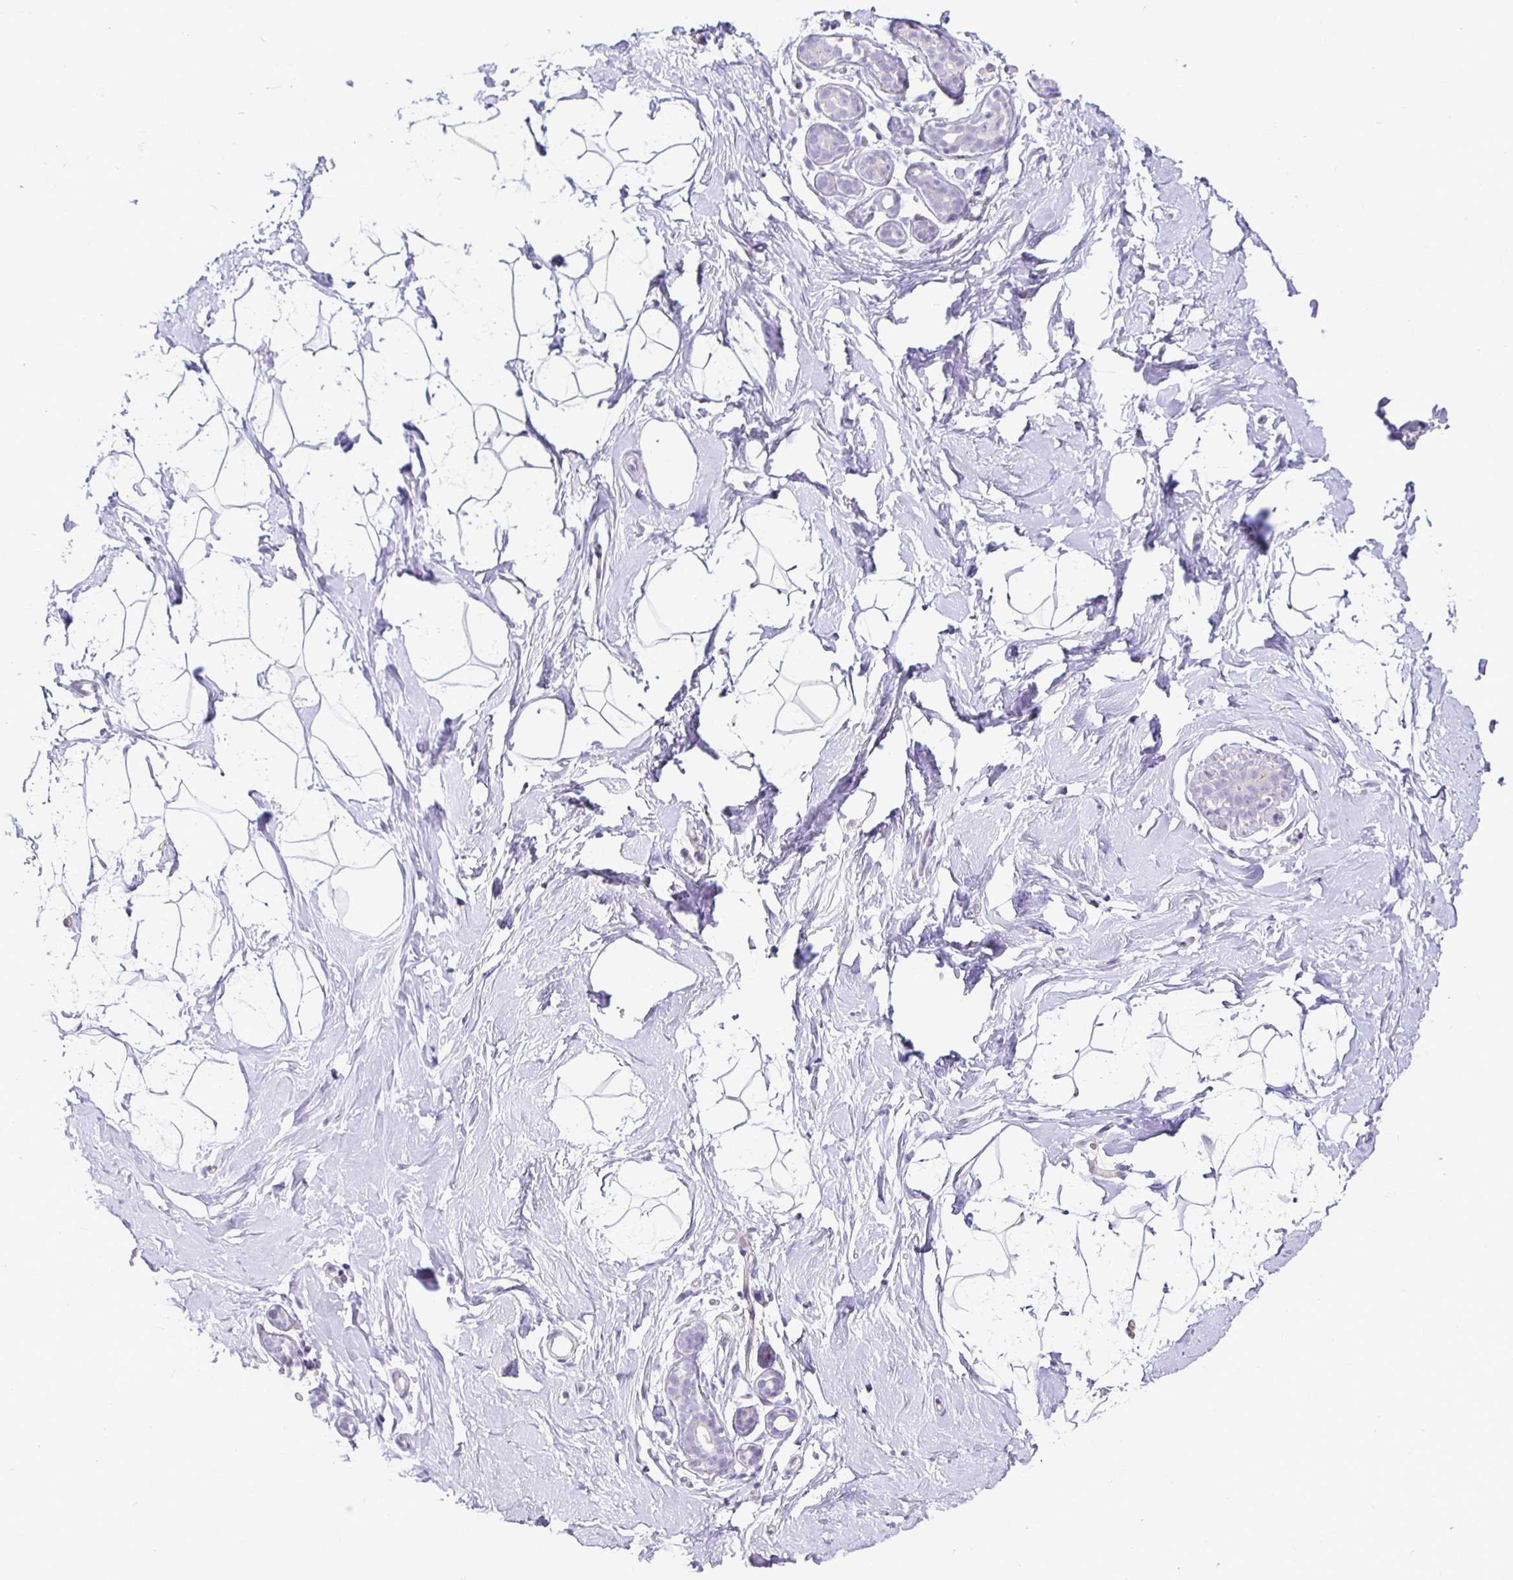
{"staining": {"intensity": "negative", "quantity": "none", "location": "none"}, "tissue": "breast", "cell_type": "Adipocytes", "image_type": "normal", "snomed": [{"axis": "morphology", "description": "Normal tissue, NOS"}, {"axis": "topography", "description": "Breast"}], "caption": "Adipocytes show no significant staining in unremarkable breast. (DAB IHC visualized using brightfield microscopy, high magnification).", "gene": "SIRPA", "patient": {"sex": "female", "age": 32}}